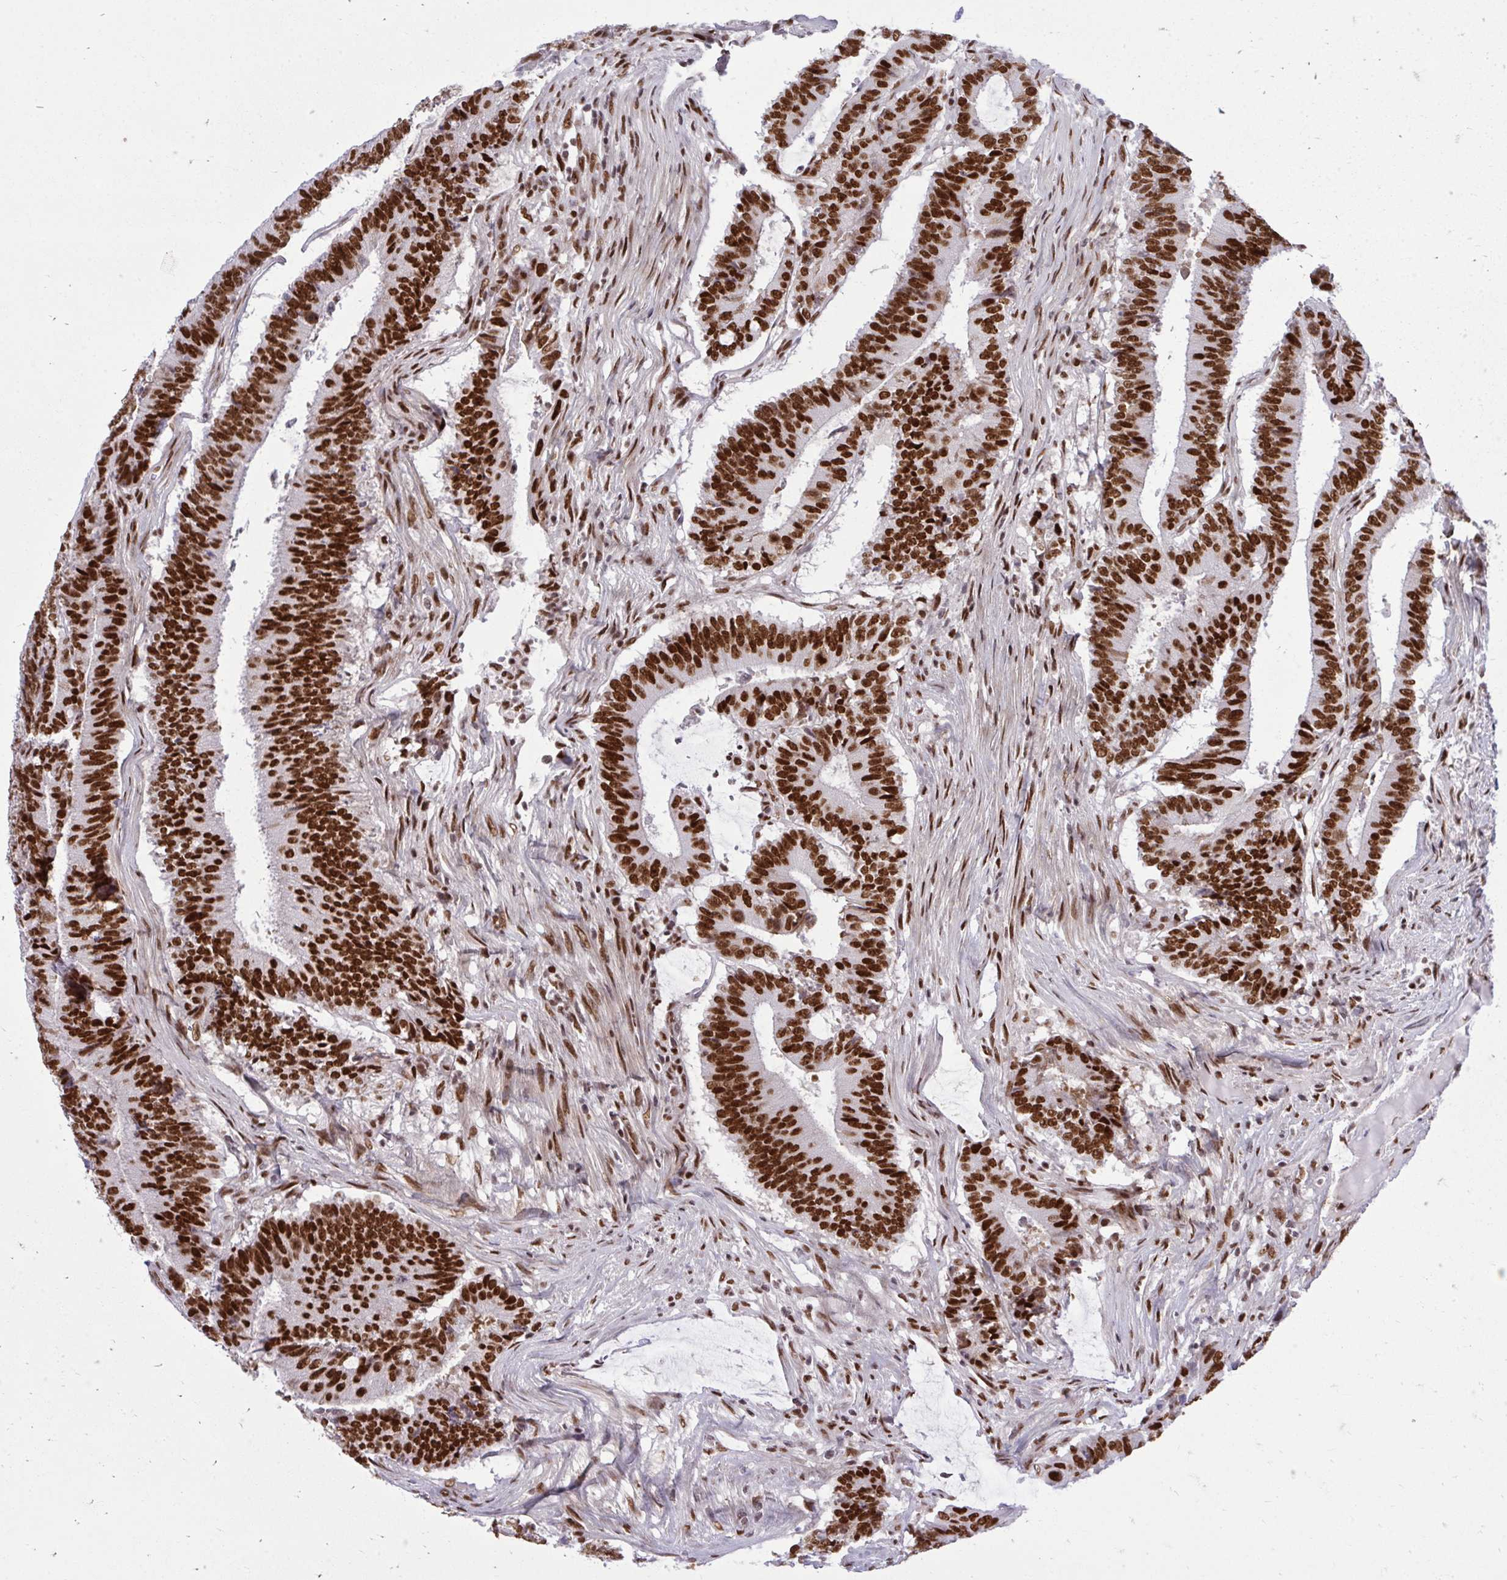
{"staining": {"intensity": "strong", "quantity": ">75%", "location": "nuclear"}, "tissue": "colorectal cancer", "cell_type": "Tumor cells", "image_type": "cancer", "snomed": [{"axis": "morphology", "description": "Adenocarcinoma, NOS"}, {"axis": "topography", "description": "Colon"}], "caption": "The immunohistochemical stain labels strong nuclear staining in tumor cells of adenocarcinoma (colorectal) tissue.", "gene": "CDYL", "patient": {"sex": "female", "age": 43}}